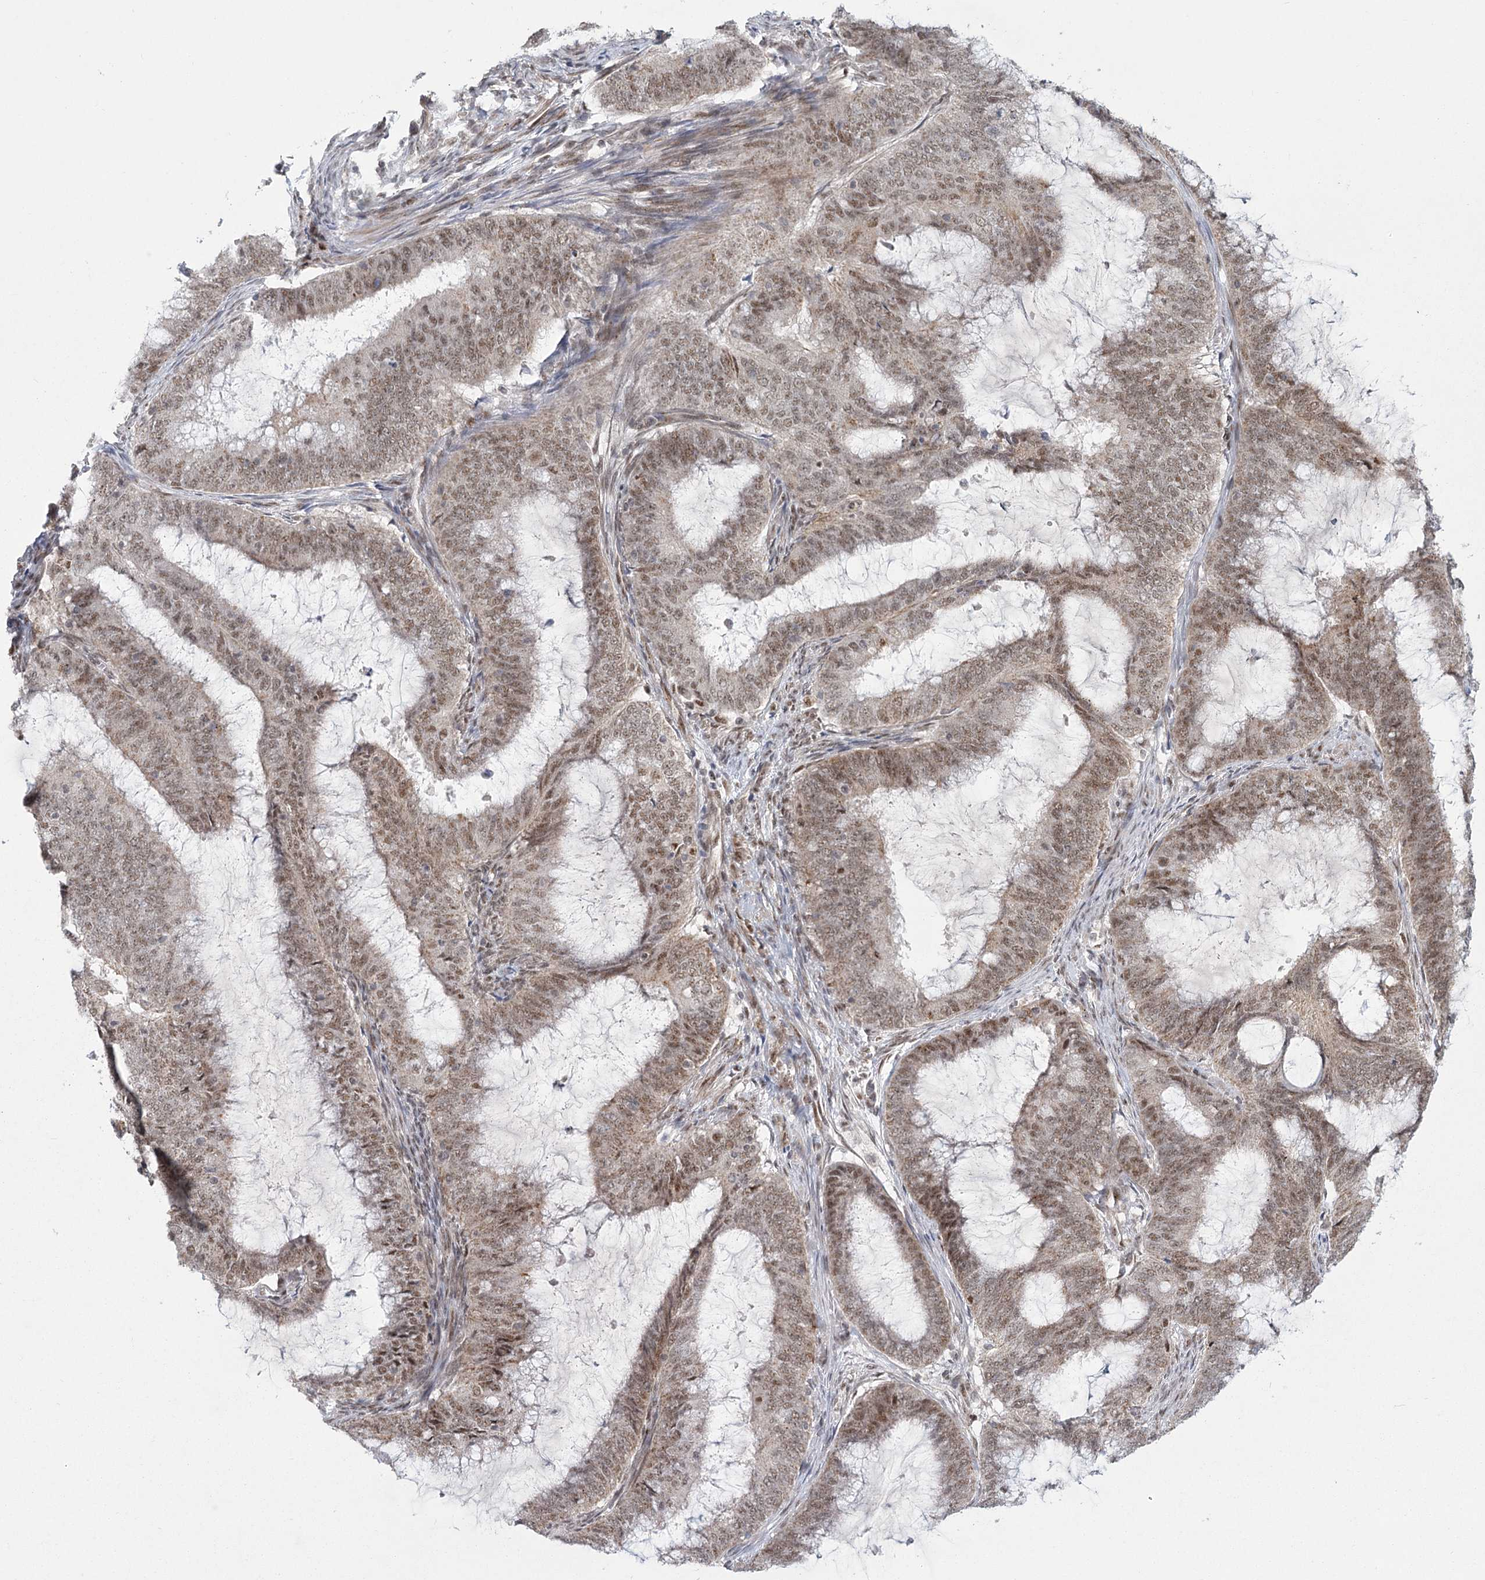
{"staining": {"intensity": "weak", "quantity": ">75%", "location": "cytoplasmic/membranous,nuclear"}, "tissue": "endometrial cancer", "cell_type": "Tumor cells", "image_type": "cancer", "snomed": [{"axis": "morphology", "description": "Adenocarcinoma, NOS"}, {"axis": "topography", "description": "Endometrium"}], "caption": "An IHC image of neoplastic tissue is shown. Protein staining in brown shows weak cytoplasmic/membranous and nuclear positivity in endometrial cancer within tumor cells.", "gene": "CIB4", "patient": {"sex": "female", "age": 51}}